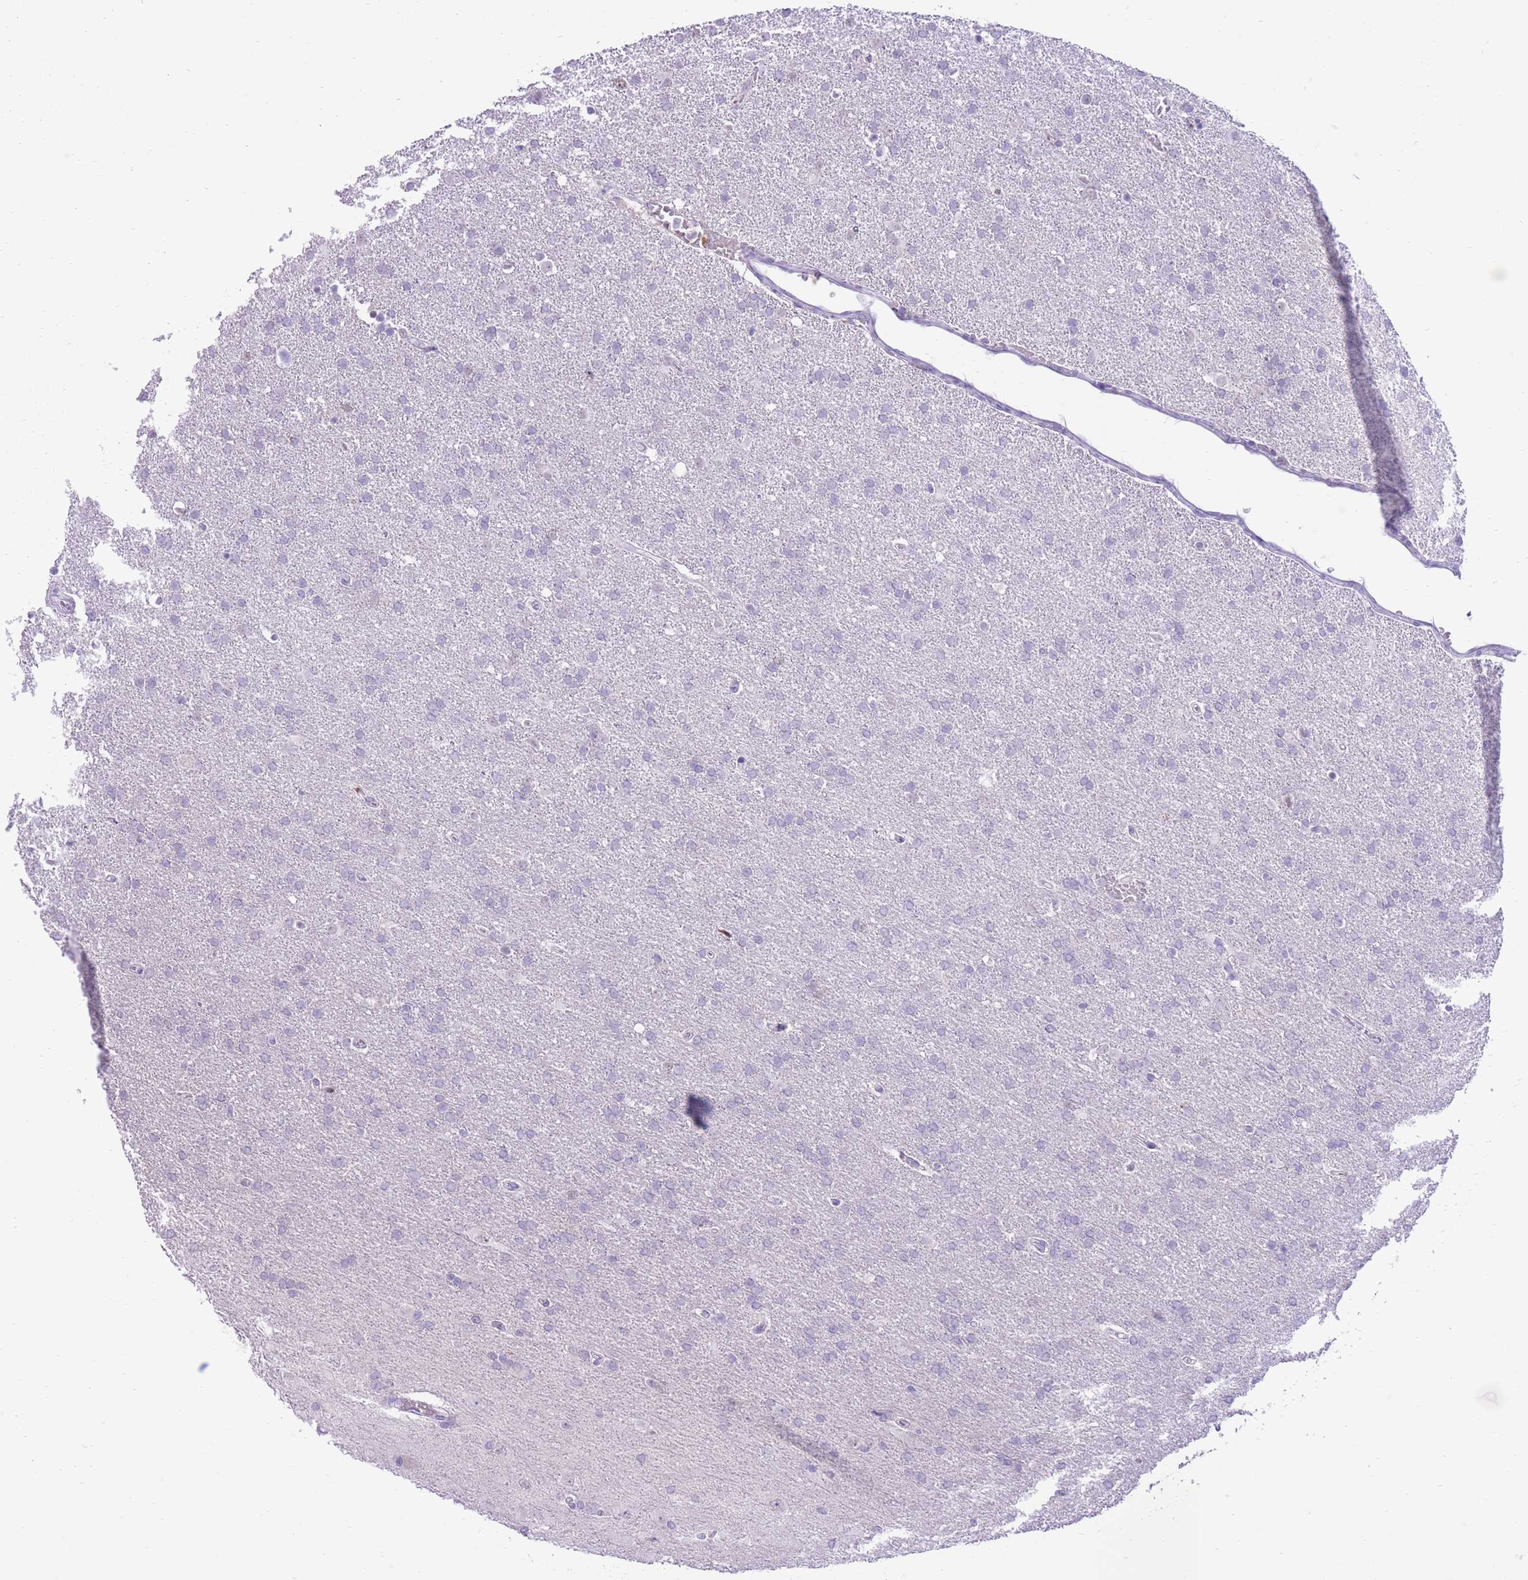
{"staining": {"intensity": "negative", "quantity": "none", "location": "none"}, "tissue": "glioma", "cell_type": "Tumor cells", "image_type": "cancer", "snomed": [{"axis": "morphology", "description": "Glioma, malignant, High grade"}, {"axis": "topography", "description": "Brain"}], "caption": "A high-resolution micrograph shows IHC staining of glioma, which shows no significant positivity in tumor cells.", "gene": "MEIS3", "patient": {"sex": "male", "age": 72}}